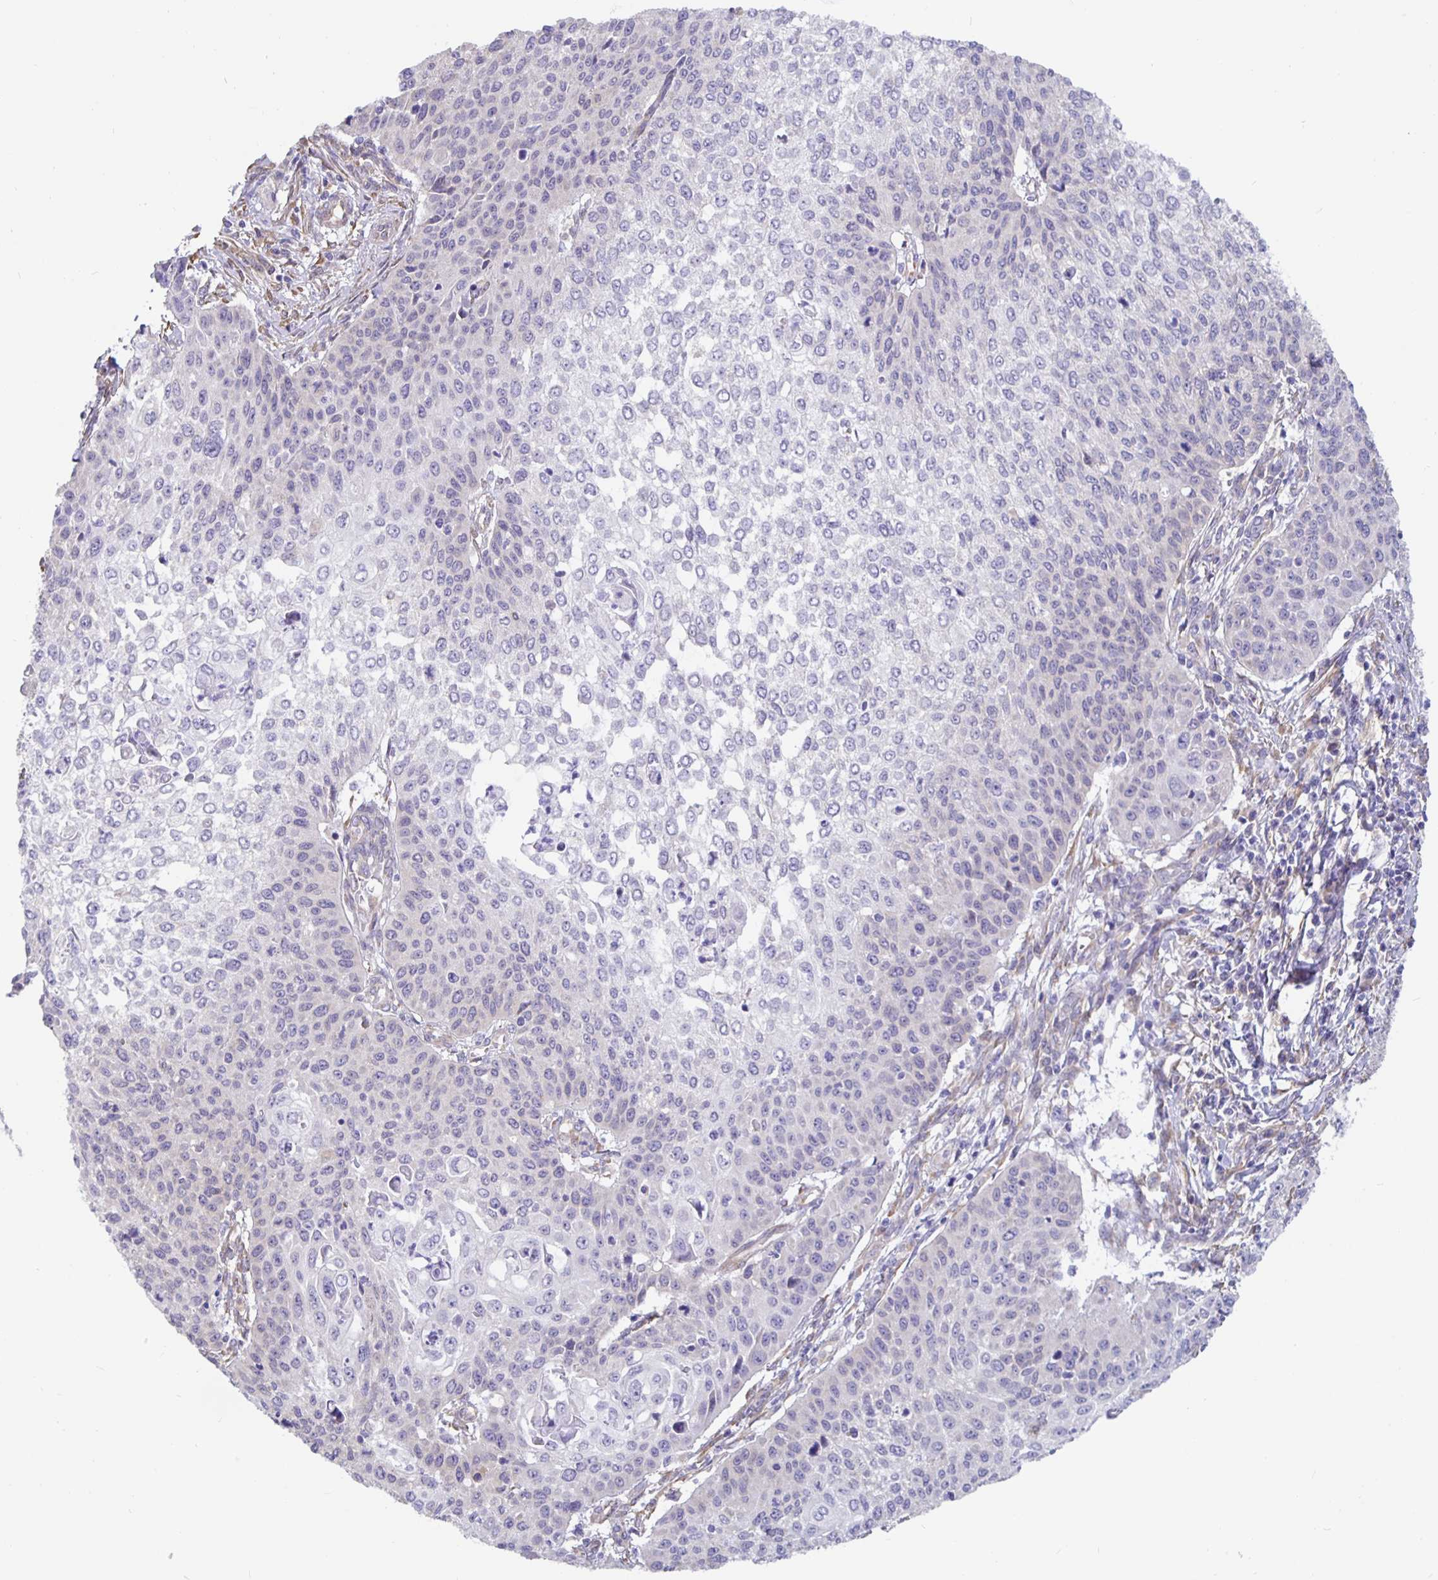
{"staining": {"intensity": "negative", "quantity": "none", "location": "none"}, "tissue": "cervical cancer", "cell_type": "Tumor cells", "image_type": "cancer", "snomed": [{"axis": "morphology", "description": "Squamous cell carcinoma, NOS"}, {"axis": "topography", "description": "Cervix"}], "caption": "Tumor cells are negative for protein expression in human squamous cell carcinoma (cervical).", "gene": "DNAI2", "patient": {"sex": "female", "age": 65}}